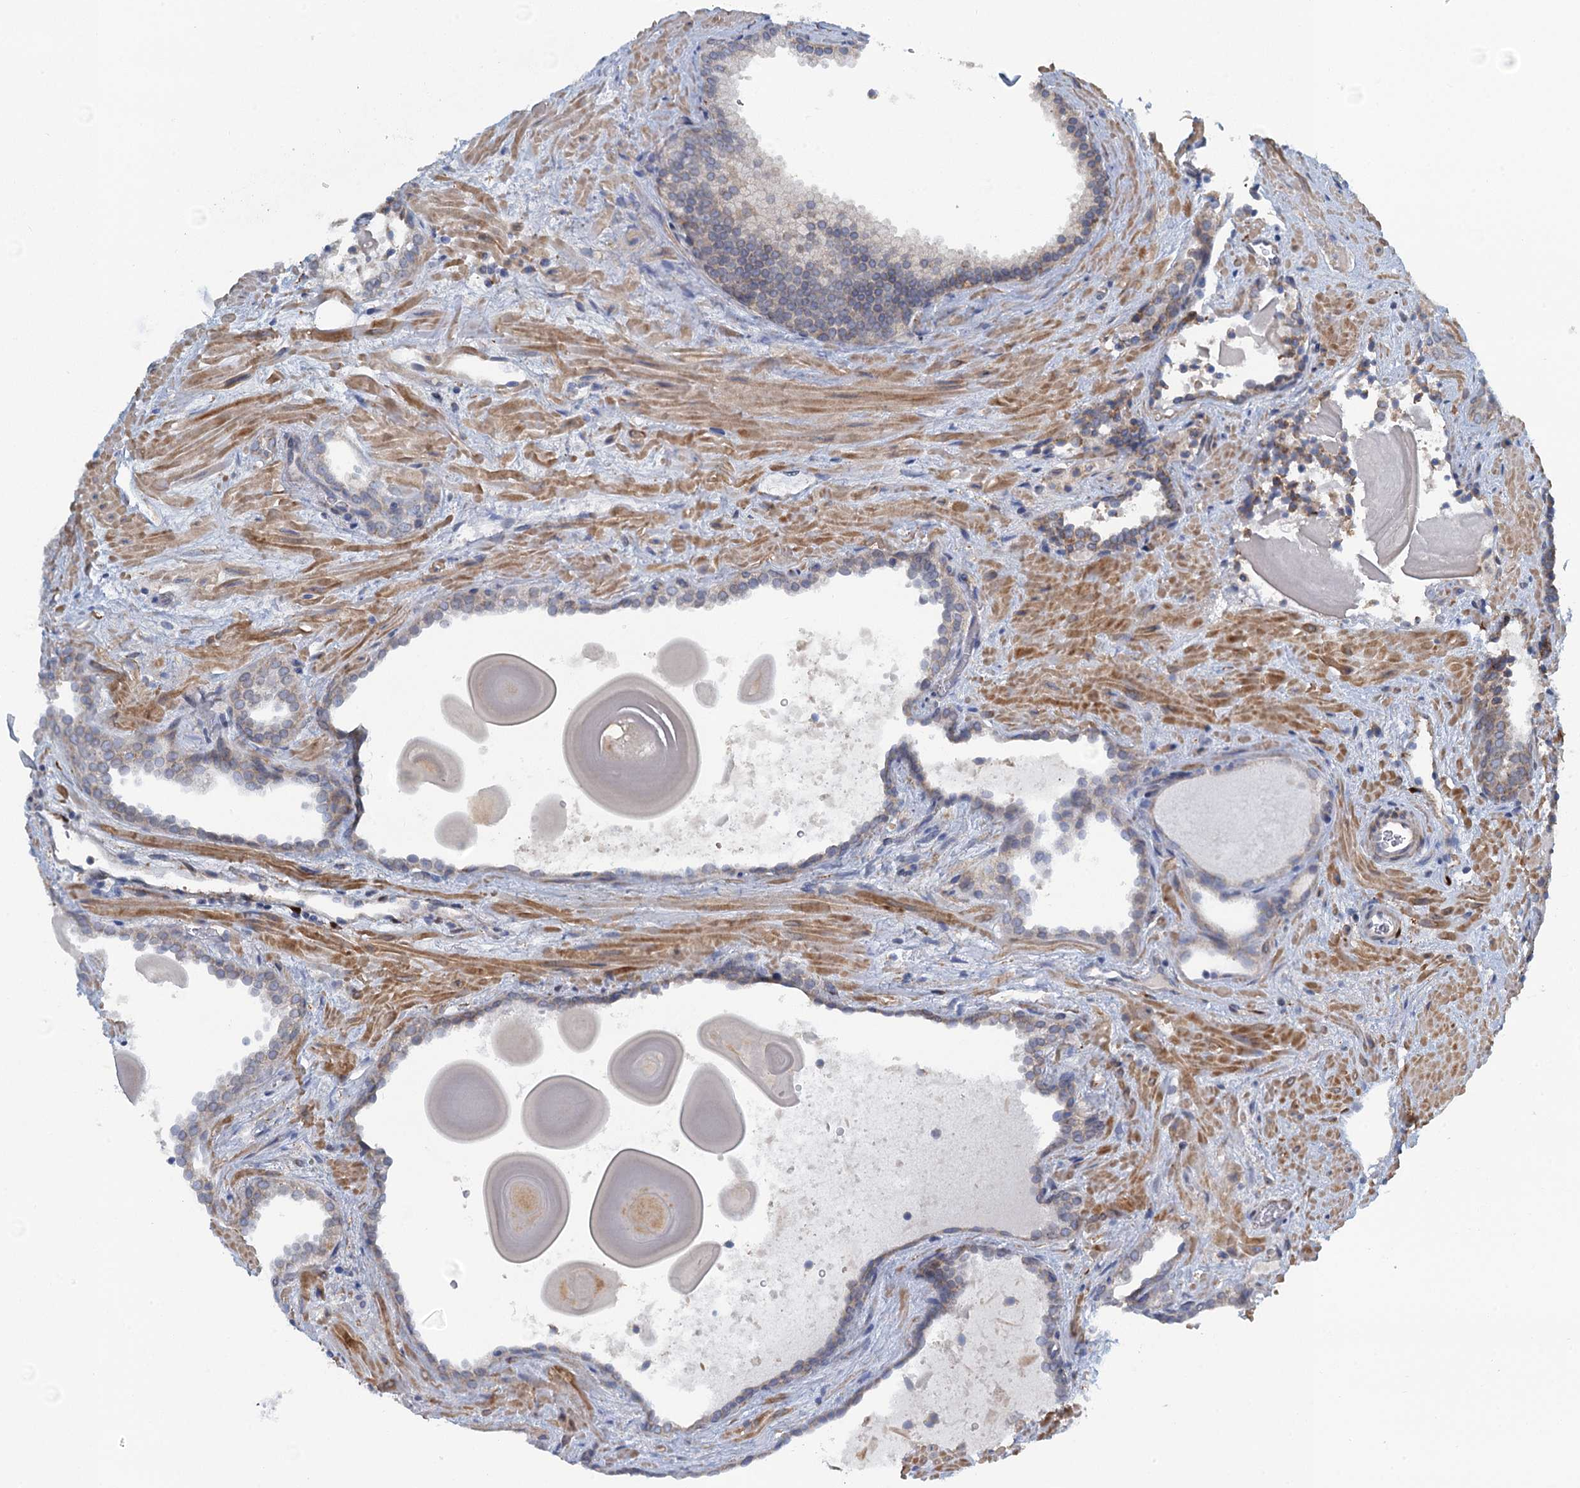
{"staining": {"intensity": "negative", "quantity": "none", "location": "none"}, "tissue": "prostate cancer", "cell_type": "Tumor cells", "image_type": "cancer", "snomed": [{"axis": "morphology", "description": "Adenocarcinoma, High grade"}, {"axis": "topography", "description": "Prostate"}], "caption": "The image exhibits no significant positivity in tumor cells of prostate cancer (adenocarcinoma (high-grade)).", "gene": "POGLUT3", "patient": {"sex": "male", "age": 66}}